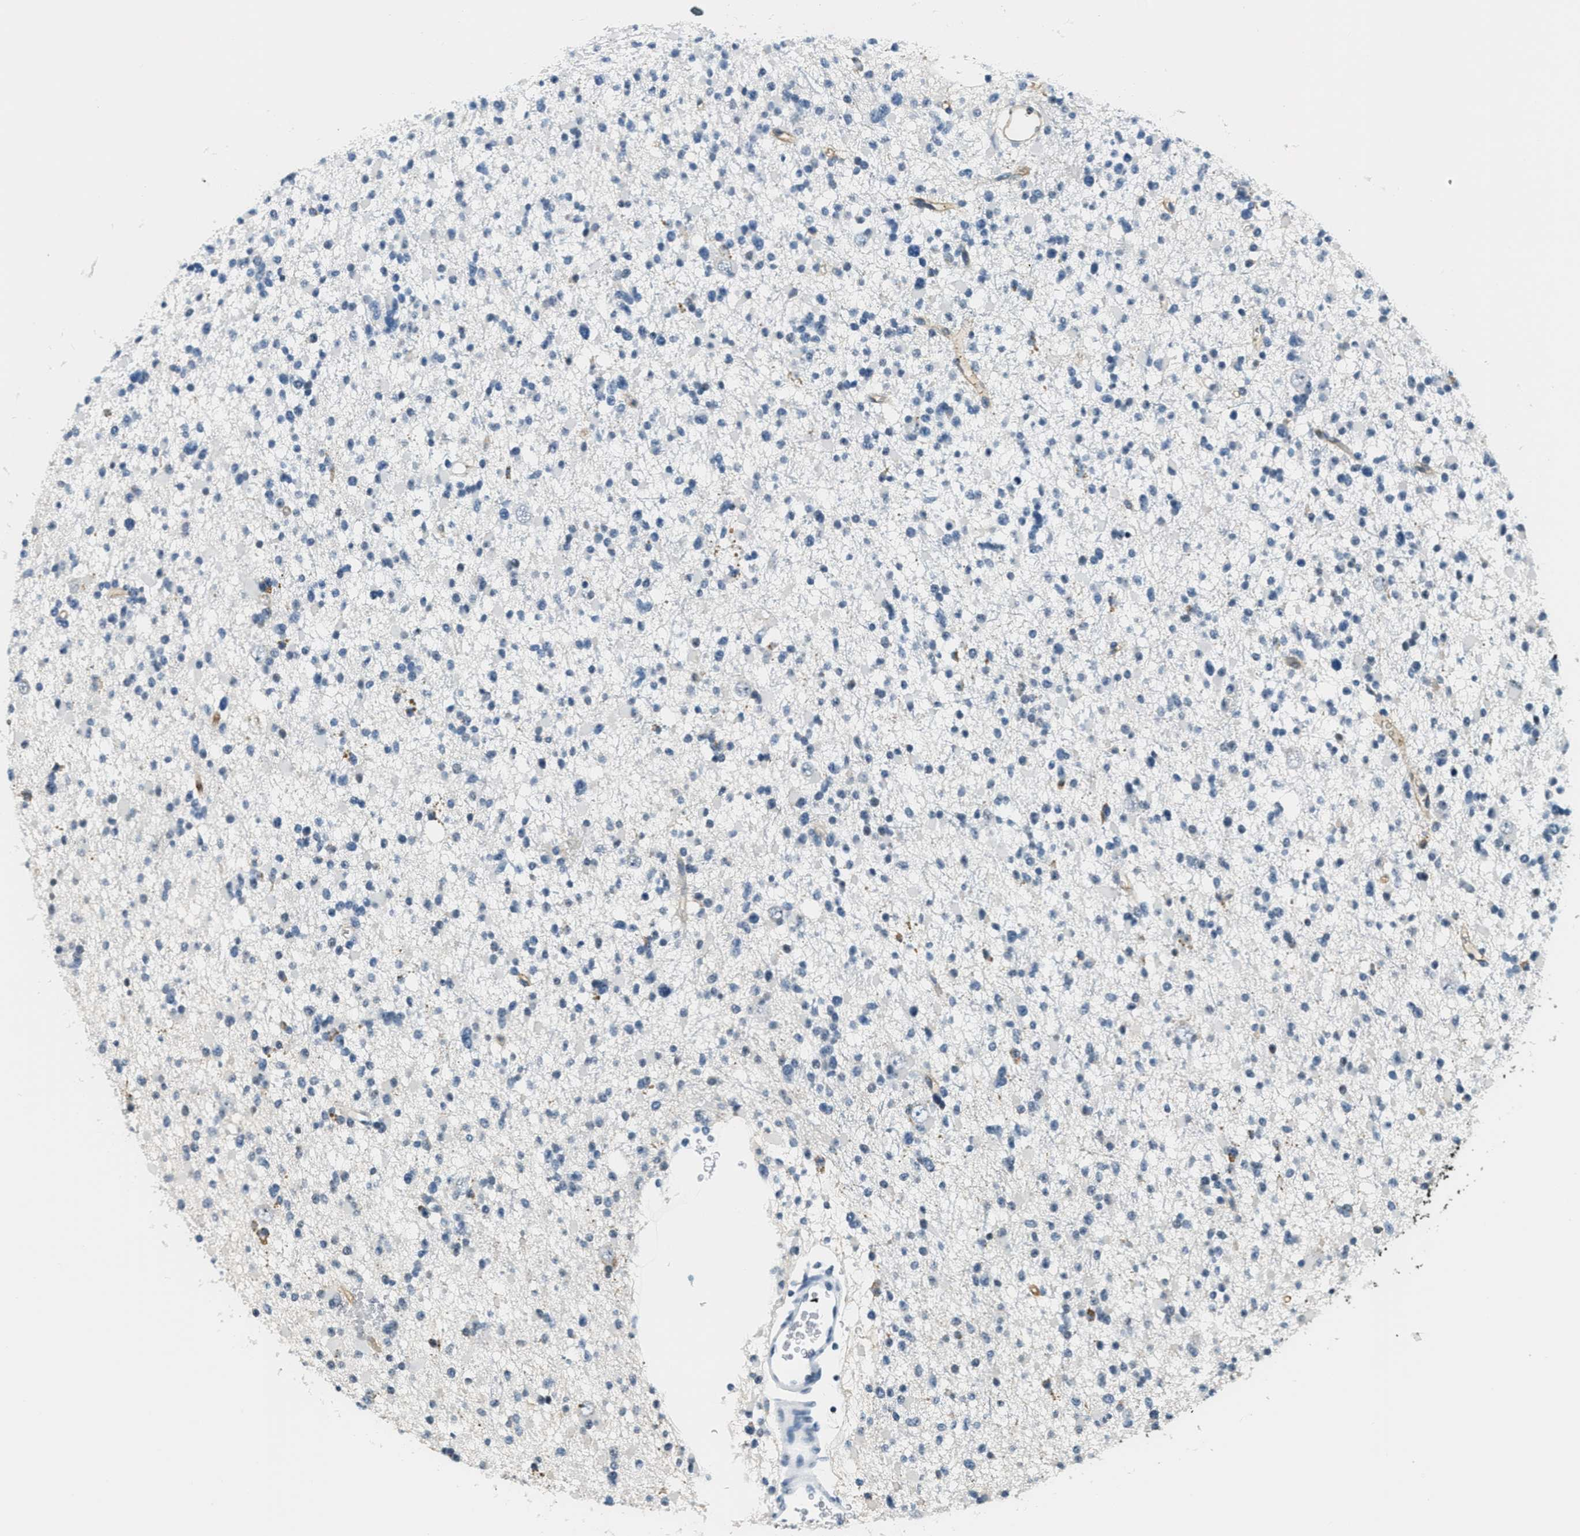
{"staining": {"intensity": "negative", "quantity": "none", "location": "none"}, "tissue": "glioma", "cell_type": "Tumor cells", "image_type": "cancer", "snomed": [{"axis": "morphology", "description": "Glioma, malignant, Low grade"}, {"axis": "topography", "description": "Brain"}], "caption": "Tumor cells are negative for brown protein staining in malignant low-grade glioma.", "gene": "CA4", "patient": {"sex": "female", "age": 22}}